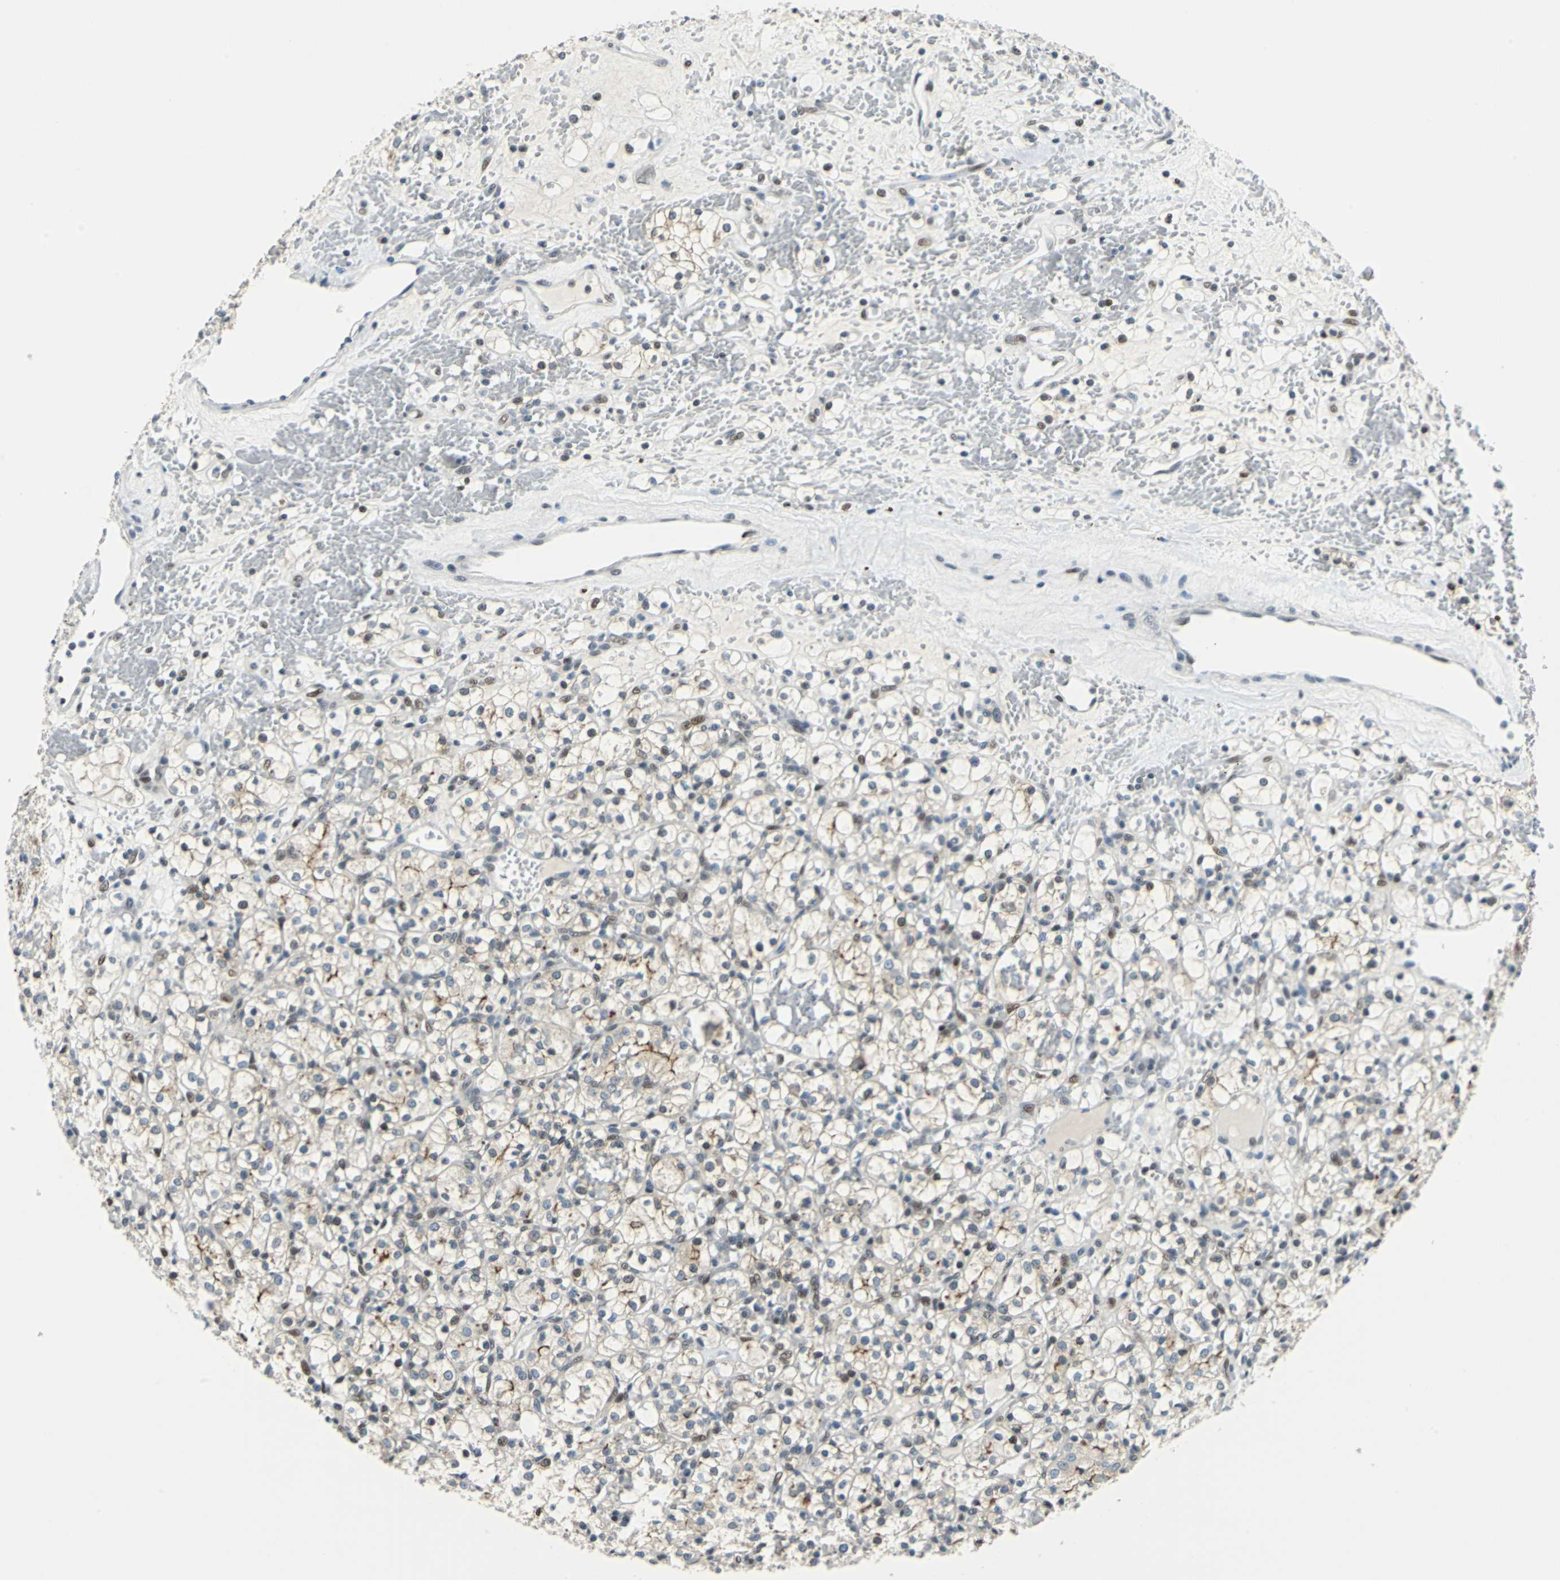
{"staining": {"intensity": "moderate", "quantity": "25%-75%", "location": "cytoplasmic/membranous,nuclear"}, "tissue": "renal cancer", "cell_type": "Tumor cells", "image_type": "cancer", "snomed": [{"axis": "morphology", "description": "Adenocarcinoma, NOS"}, {"axis": "topography", "description": "Kidney"}], "caption": "Tumor cells demonstrate moderate cytoplasmic/membranous and nuclear expression in about 25%-75% of cells in renal cancer (adenocarcinoma). Using DAB (brown) and hematoxylin (blue) stains, captured at high magnification using brightfield microscopy.", "gene": "HCFC2", "patient": {"sex": "female", "age": 60}}